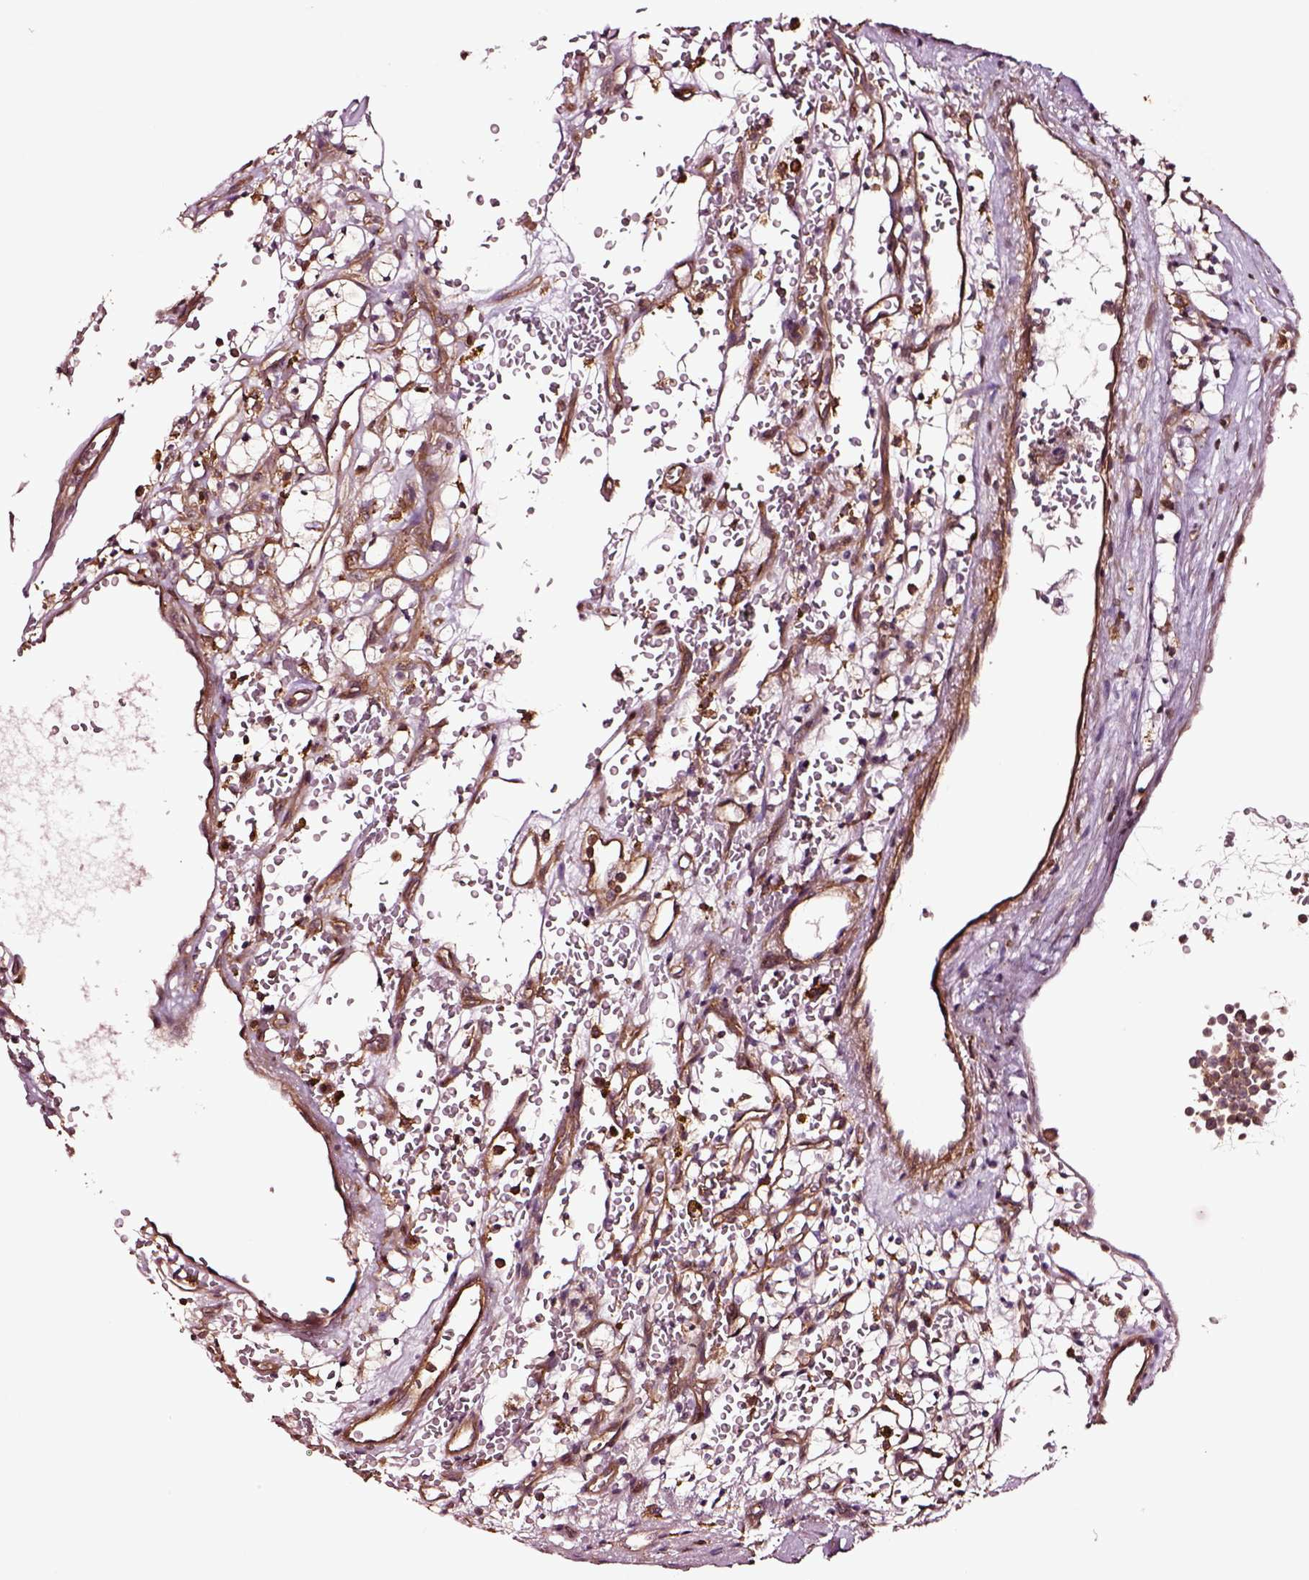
{"staining": {"intensity": "moderate", "quantity": ">75%", "location": "cytoplasmic/membranous"}, "tissue": "renal cancer", "cell_type": "Tumor cells", "image_type": "cancer", "snomed": [{"axis": "morphology", "description": "Adenocarcinoma, NOS"}, {"axis": "topography", "description": "Kidney"}], "caption": "Human renal cancer (adenocarcinoma) stained with a protein marker shows moderate staining in tumor cells.", "gene": "RASSF5", "patient": {"sex": "female", "age": 64}}